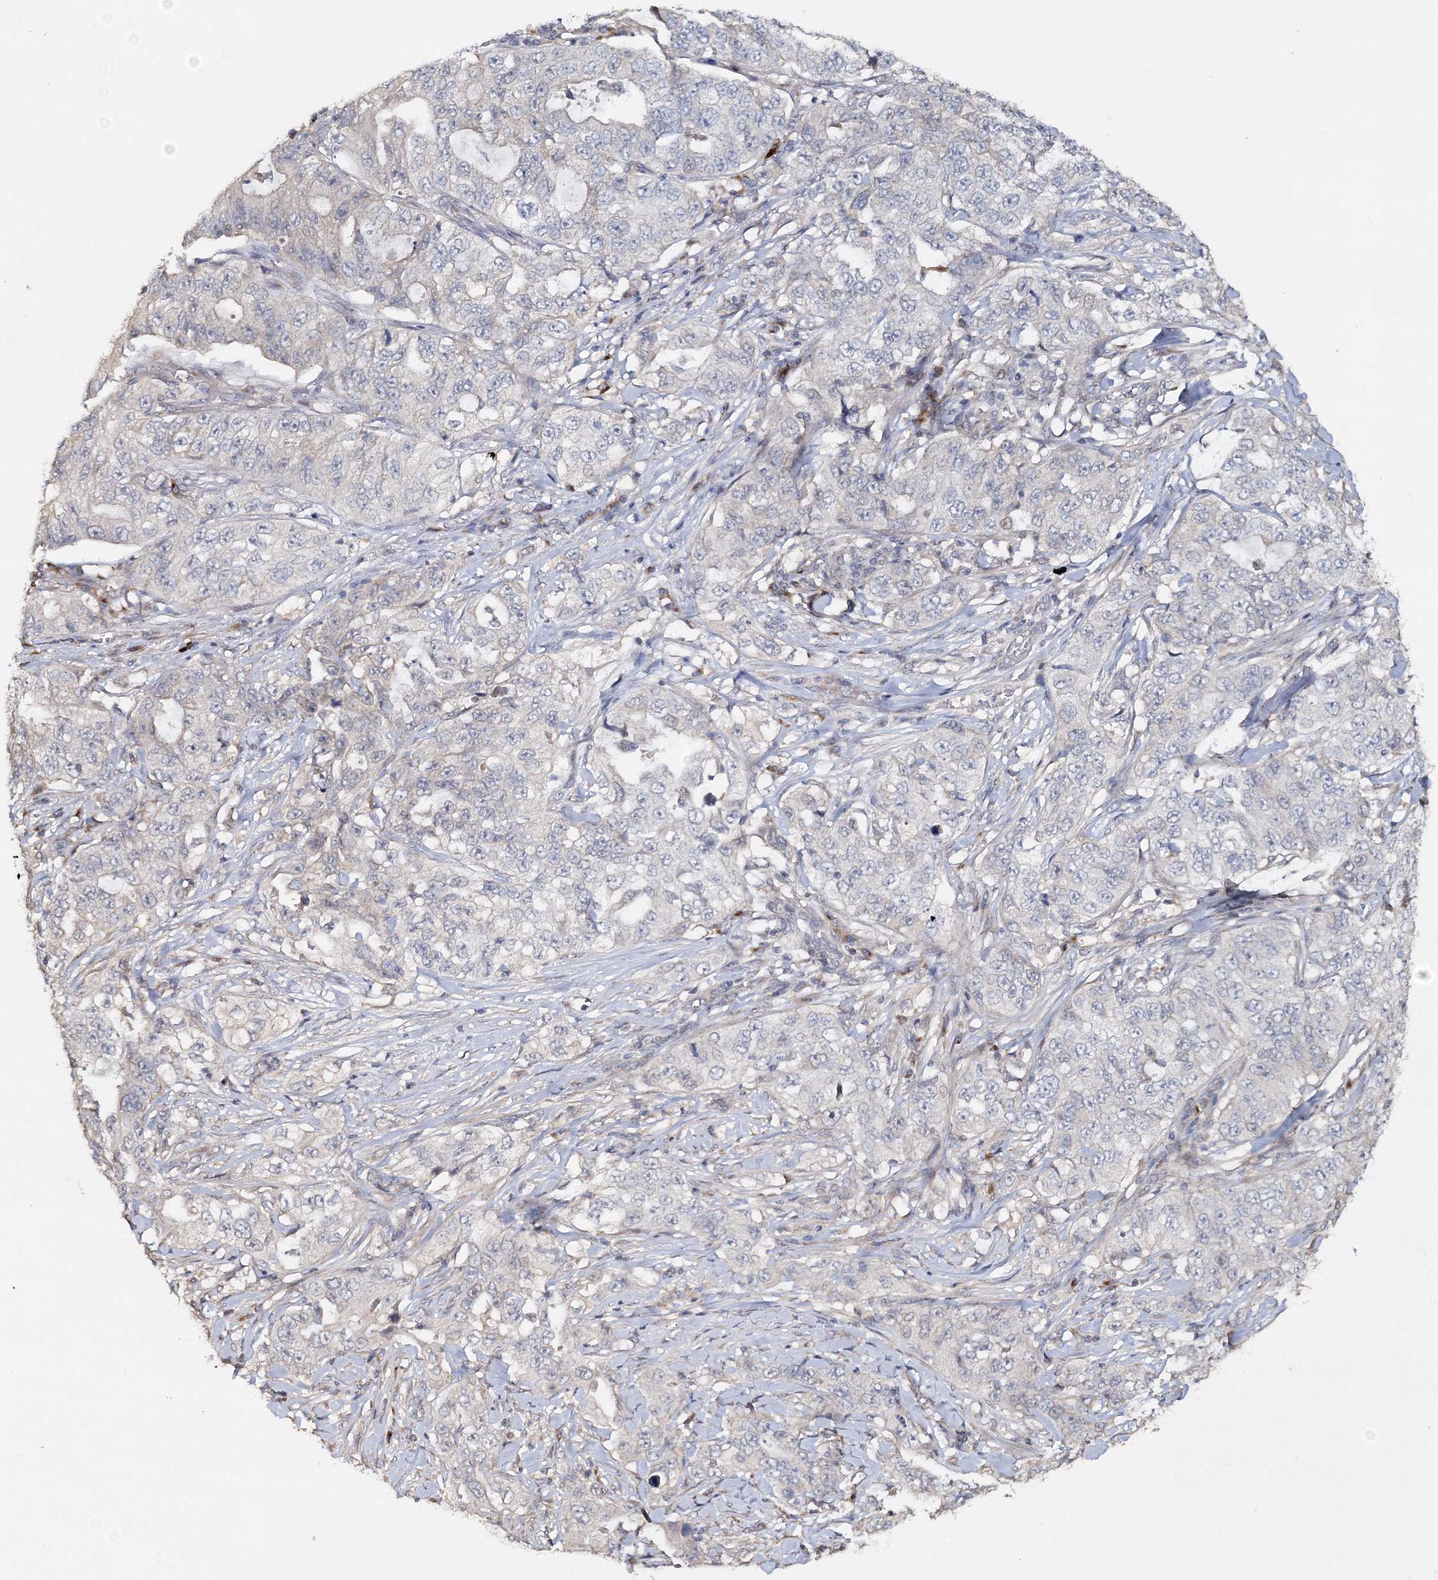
{"staining": {"intensity": "negative", "quantity": "none", "location": "none"}, "tissue": "lung cancer", "cell_type": "Tumor cells", "image_type": "cancer", "snomed": [{"axis": "morphology", "description": "Adenocarcinoma, NOS"}, {"axis": "topography", "description": "Lung"}], "caption": "This micrograph is of adenocarcinoma (lung) stained with immunohistochemistry to label a protein in brown with the nuclei are counter-stained blue. There is no staining in tumor cells.", "gene": "GJB5", "patient": {"sex": "female", "age": 51}}